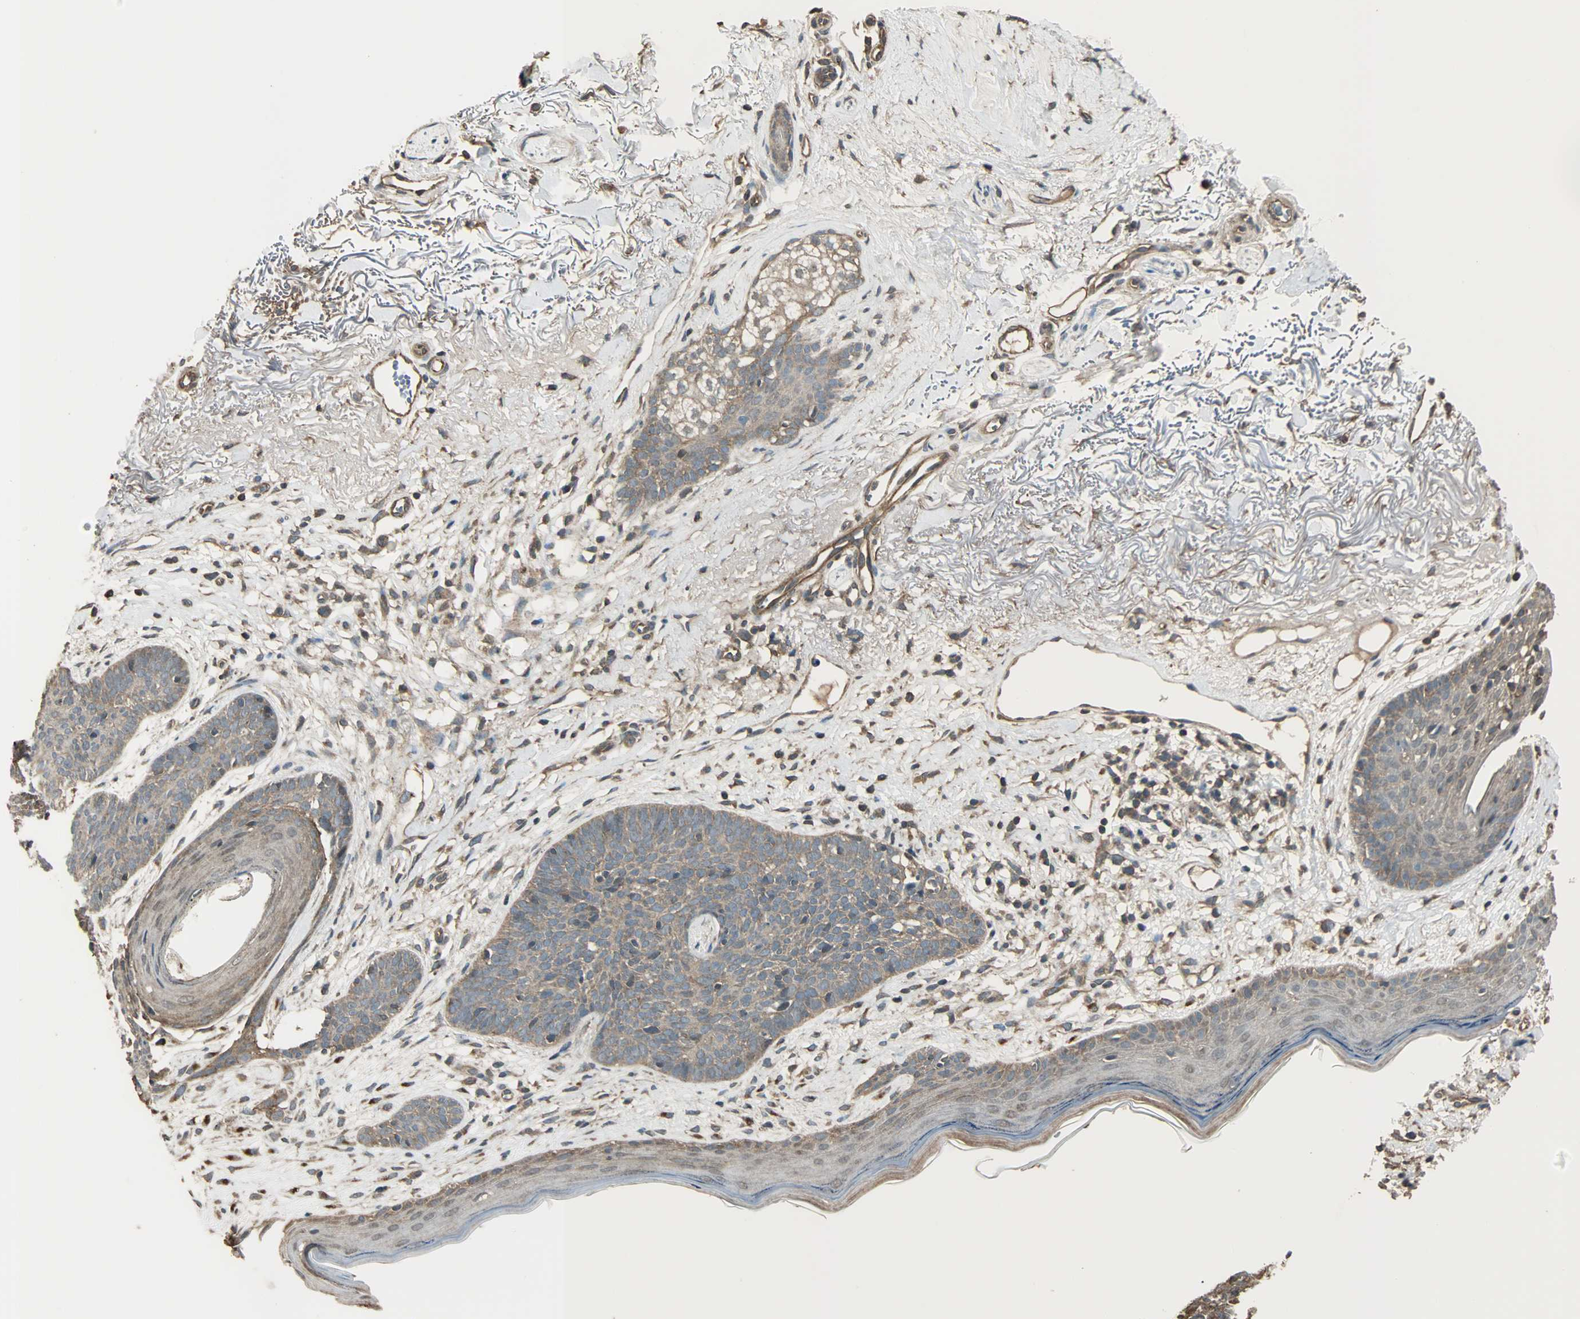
{"staining": {"intensity": "weak", "quantity": ">75%", "location": "cytoplasmic/membranous"}, "tissue": "skin cancer", "cell_type": "Tumor cells", "image_type": "cancer", "snomed": [{"axis": "morphology", "description": "Normal tissue, NOS"}, {"axis": "morphology", "description": "Basal cell carcinoma"}, {"axis": "topography", "description": "Skin"}], "caption": "Immunohistochemistry micrograph of neoplastic tissue: basal cell carcinoma (skin) stained using IHC demonstrates low levels of weak protein expression localized specifically in the cytoplasmic/membranous of tumor cells, appearing as a cytoplasmic/membranous brown color.", "gene": "MAP3K21", "patient": {"sex": "female", "age": 70}}